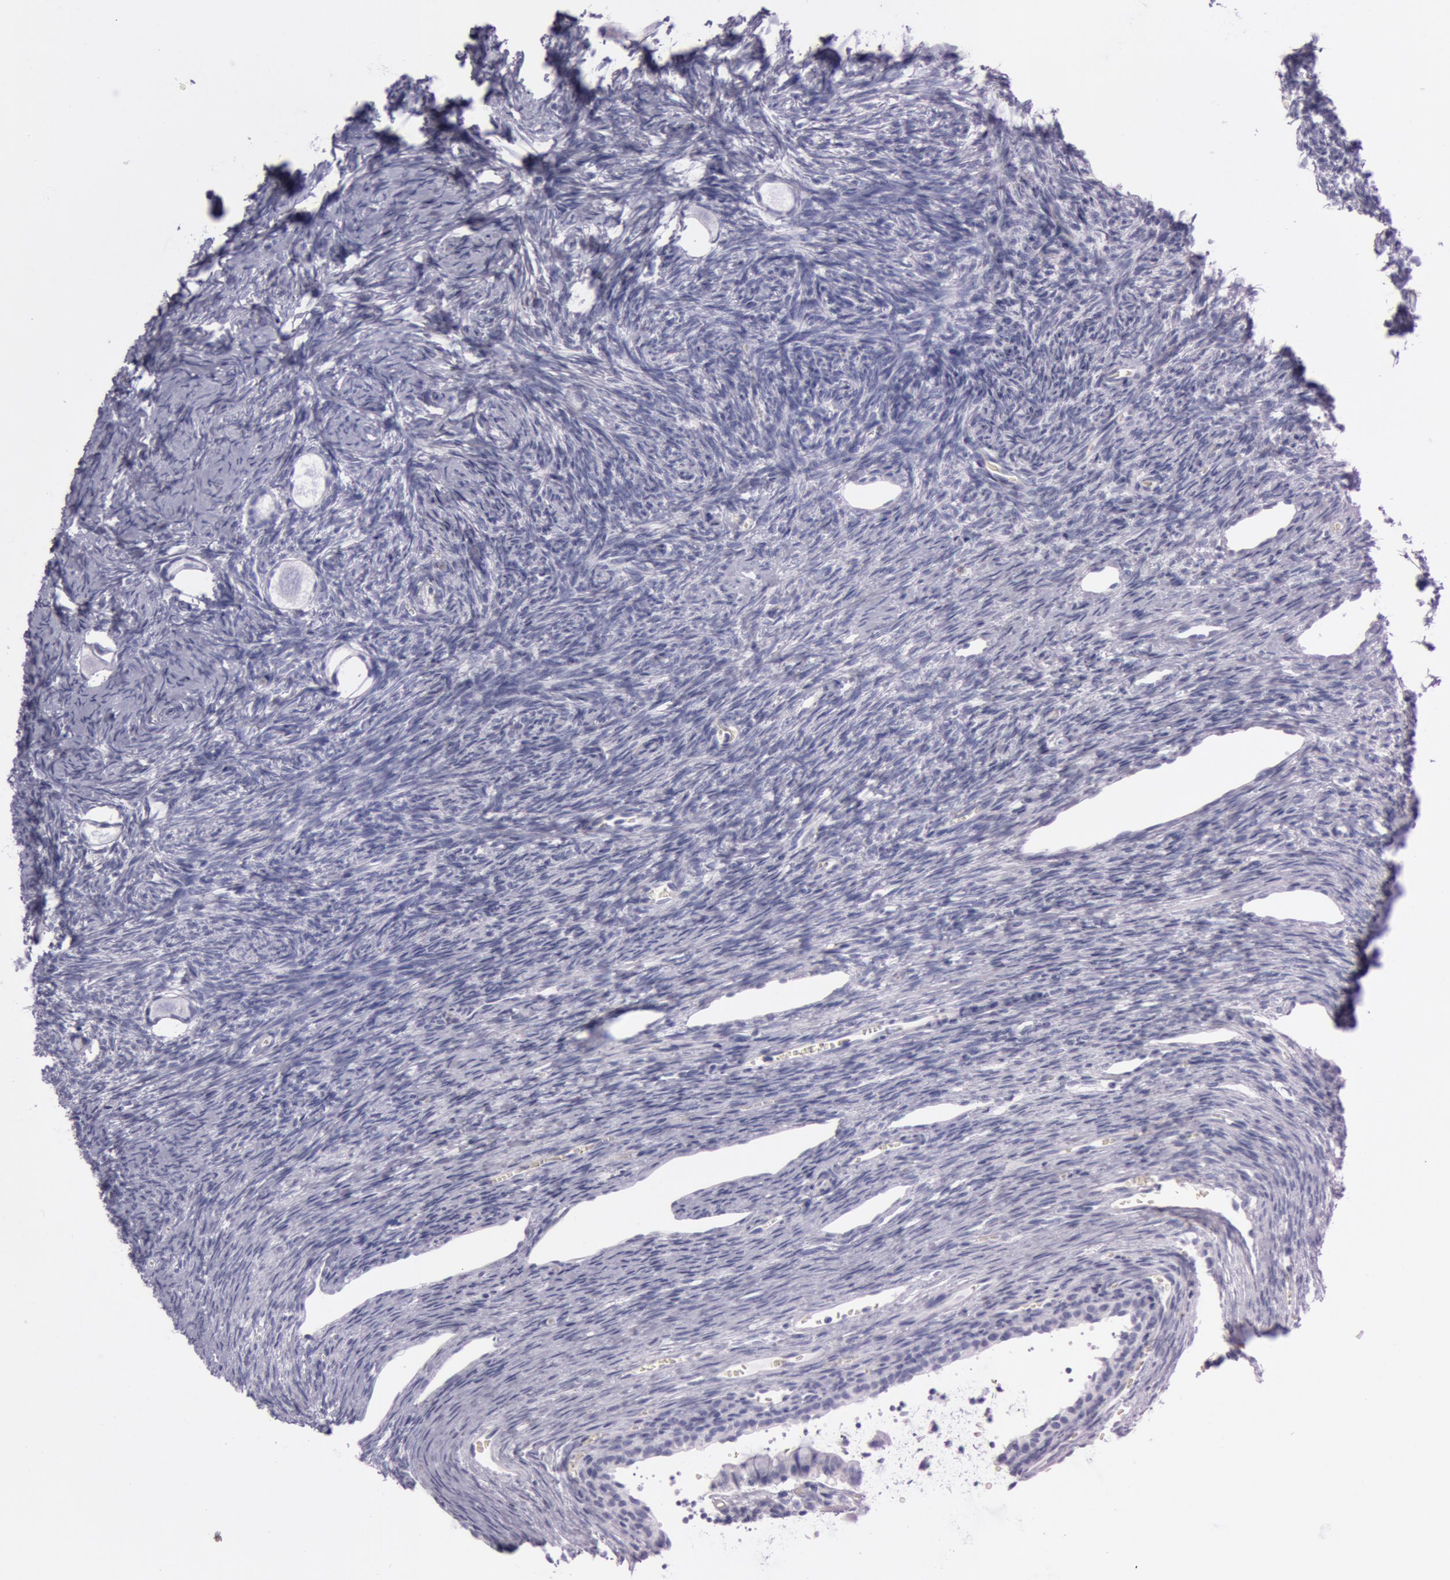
{"staining": {"intensity": "negative", "quantity": "none", "location": "none"}, "tissue": "ovary", "cell_type": "Follicle cells", "image_type": "normal", "snomed": [{"axis": "morphology", "description": "Normal tissue, NOS"}, {"axis": "topography", "description": "Ovary"}], "caption": "Immunohistochemistry image of benign ovary: human ovary stained with DAB (3,3'-diaminobenzidine) demonstrates no significant protein expression in follicle cells.", "gene": "S100A7", "patient": {"sex": "female", "age": 27}}